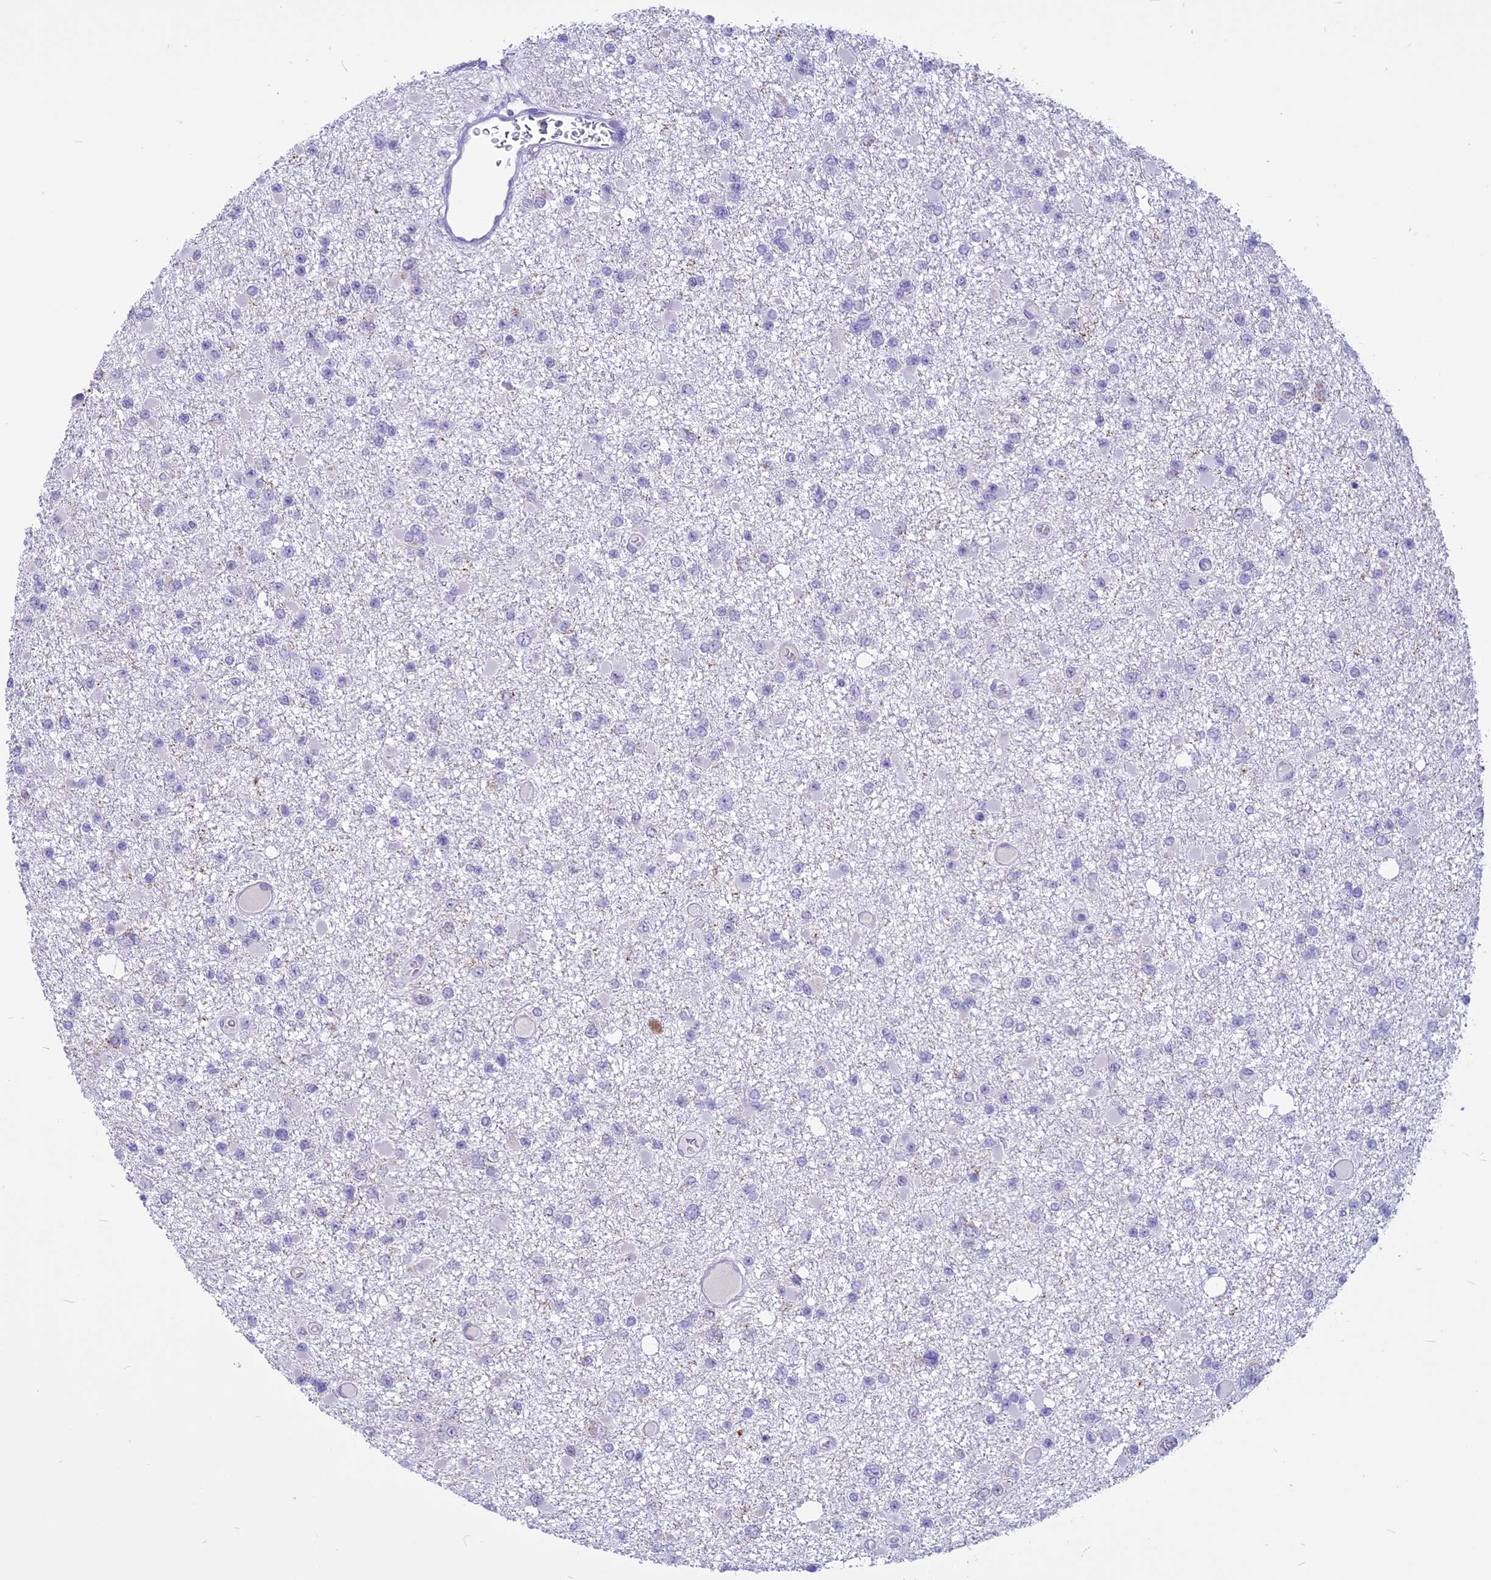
{"staining": {"intensity": "negative", "quantity": "none", "location": "none"}, "tissue": "glioma", "cell_type": "Tumor cells", "image_type": "cancer", "snomed": [{"axis": "morphology", "description": "Glioma, malignant, Low grade"}, {"axis": "topography", "description": "Brain"}], "caption": "This is an immunohistochemistry histopathology image of human malignant low-grade glioma. There is no expression in tumor cells.", "gene": "CMSS1", "patient": {"sex": "female", "age": 22}}